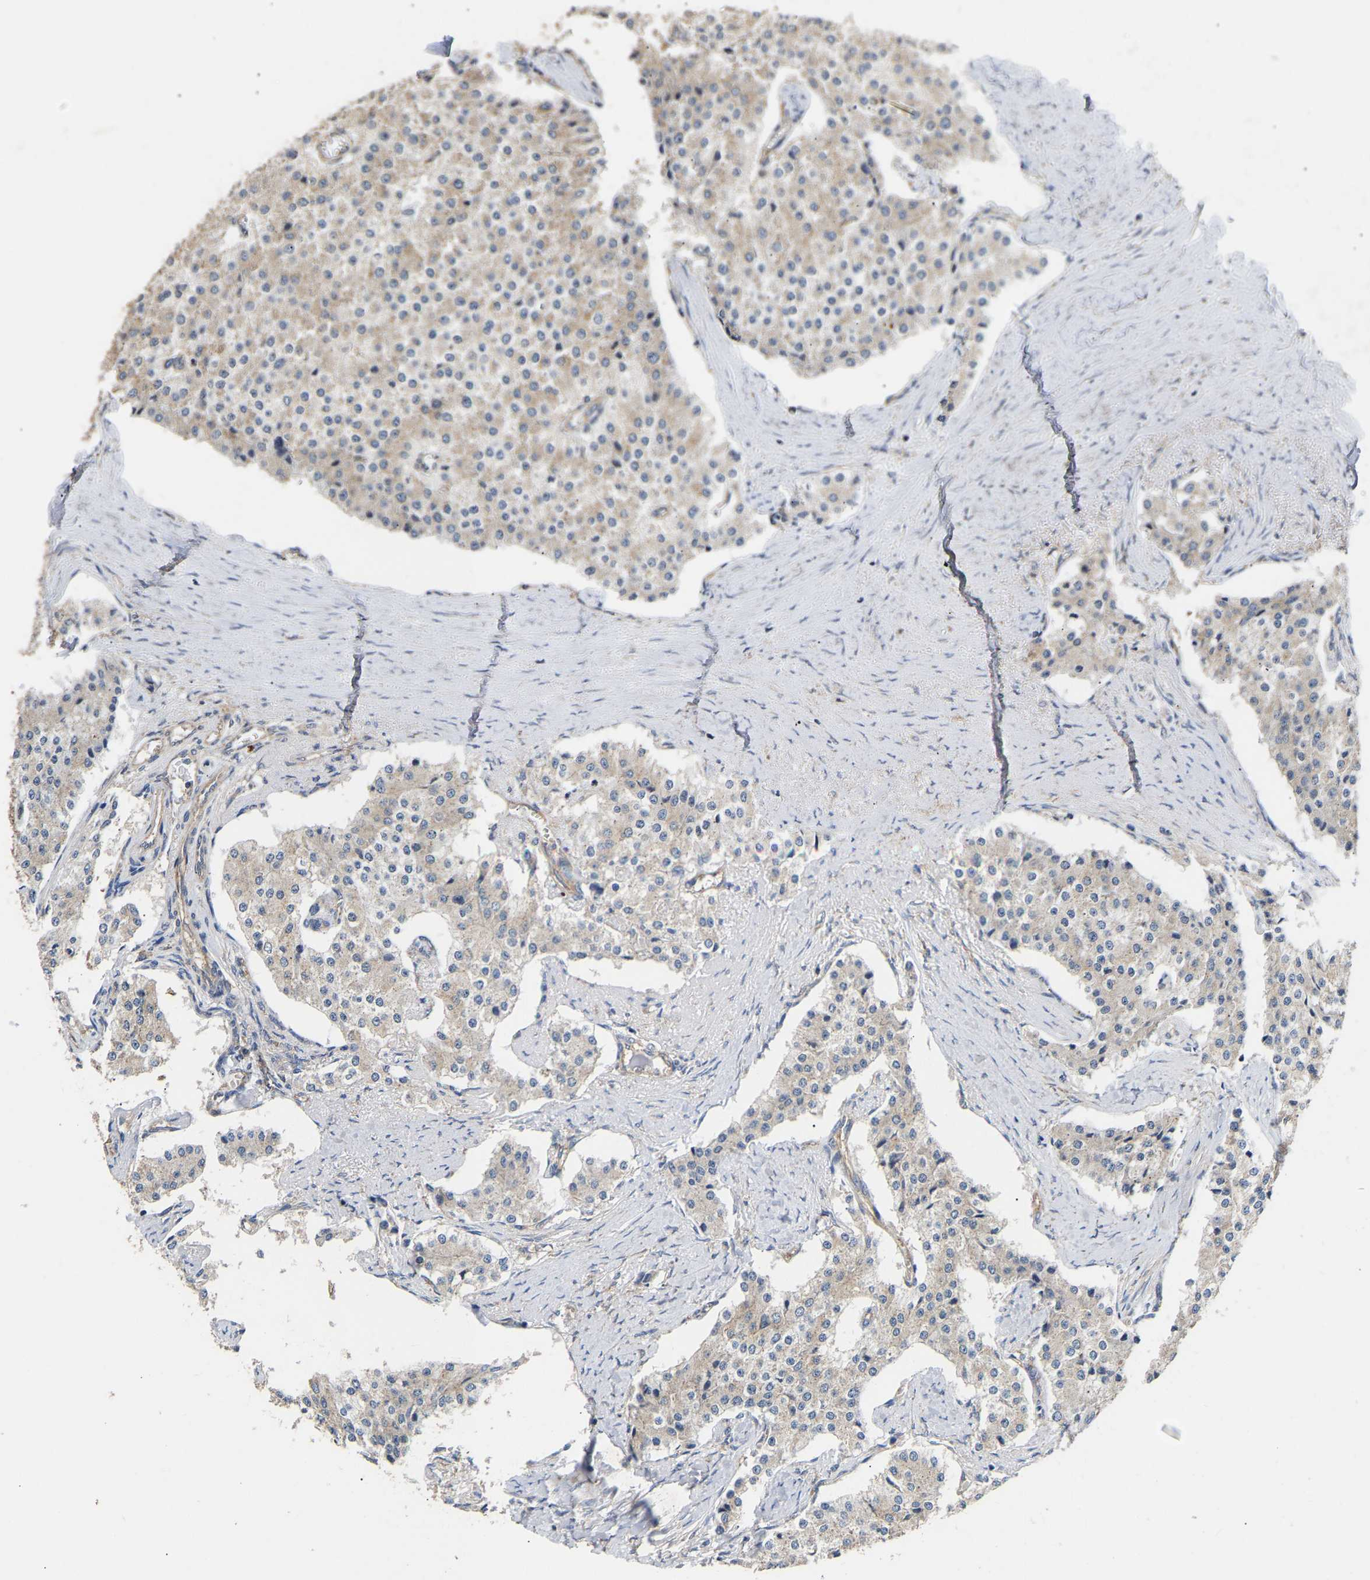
{"staining": {"intensity": "weak", "quantity": "<25%", "location": "cytoplasmic/membranous"}, "tissue": "carcinoid", "cell_type": "Tumor cells", "image_type": "cancer", "snomed": [{"axis": "morphology", "description": "Carcinoid, malignant, NOS"}, {"axis": "topography", "description": "Colon"}], "caption": "The immunohistochemistry (IHC) micrograph has no significant expression in tumor cells of carcinoid (malignant) tissue.", "gene": "AIMP2", "patient": {"sex": "female", "age": 52}}